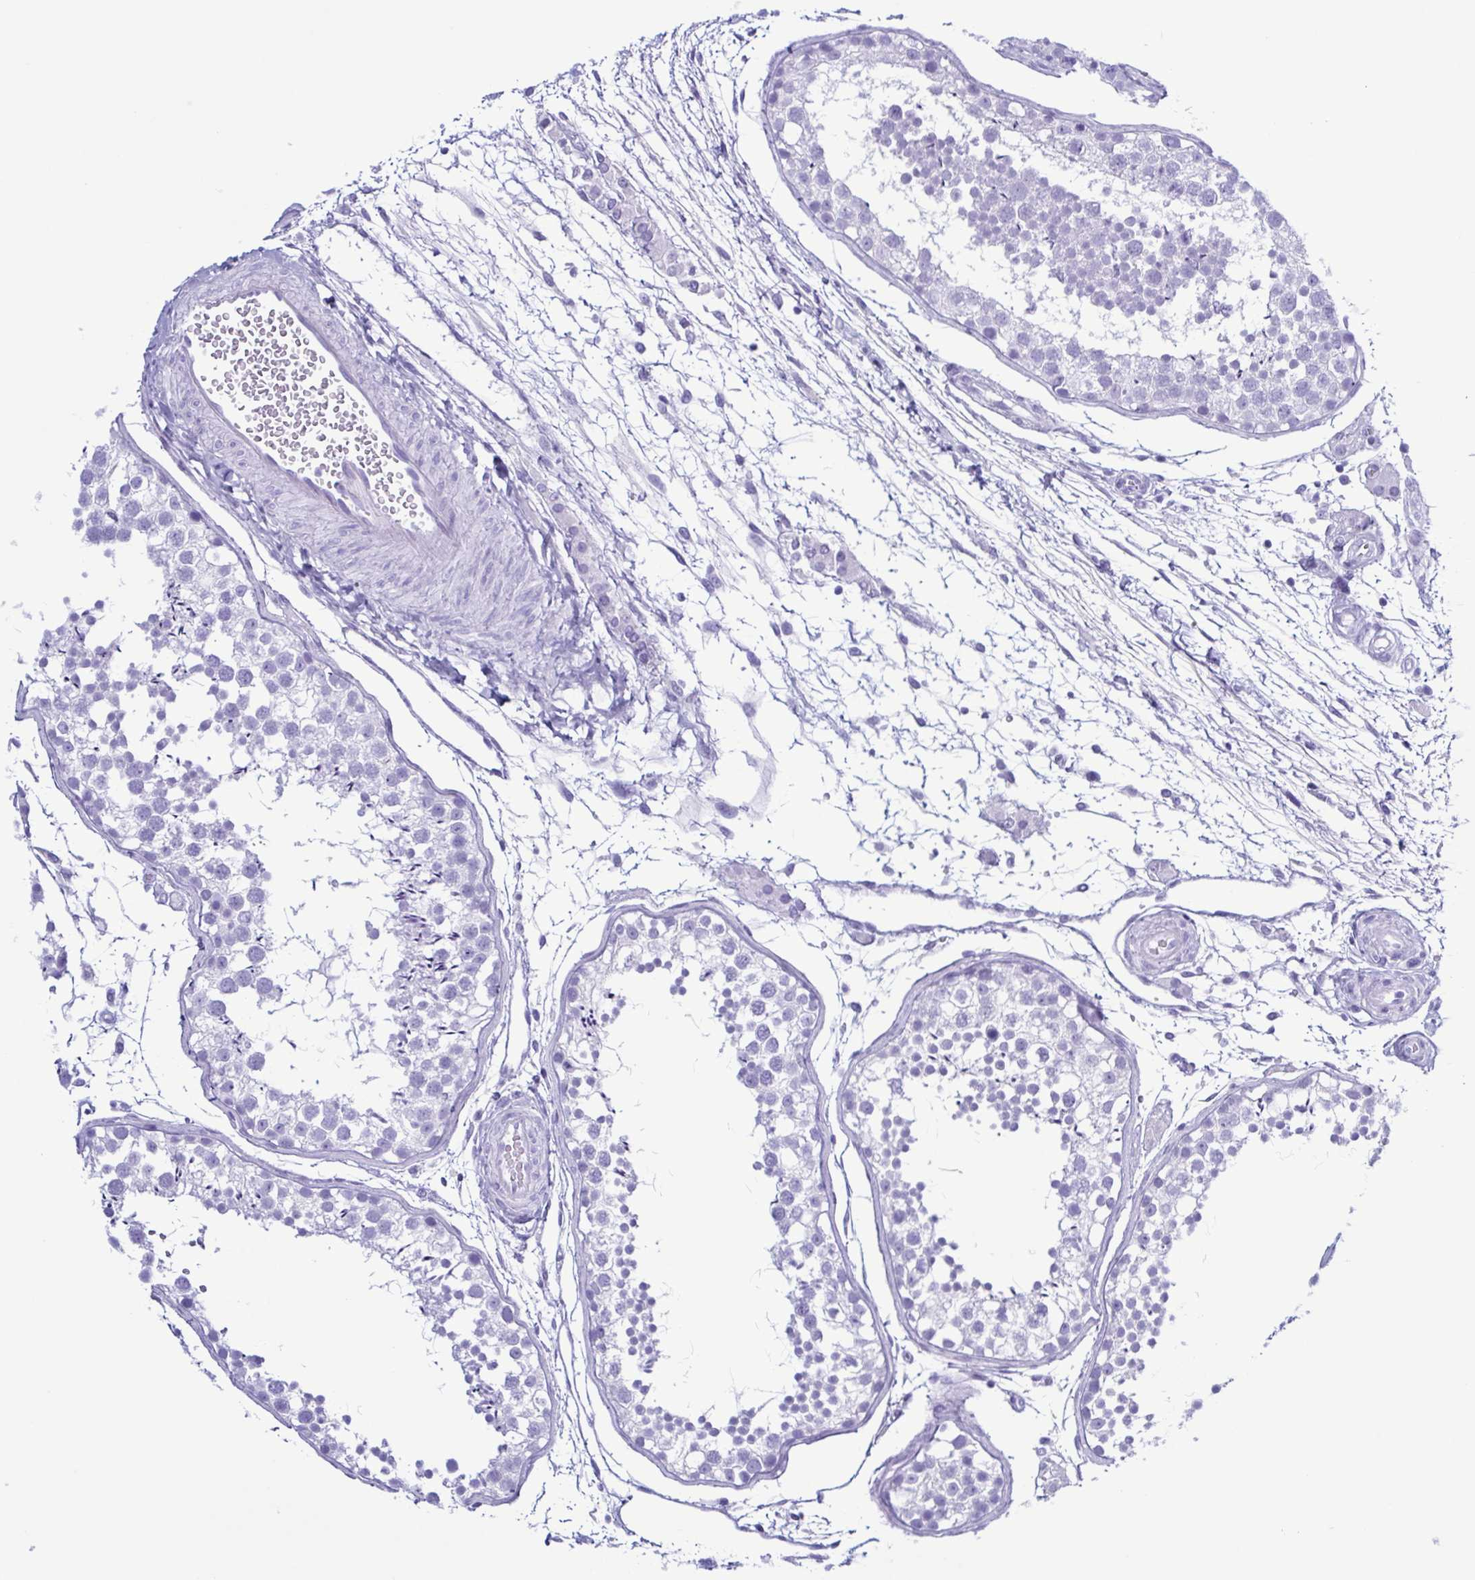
{"staining": {"intensity": "negative", "quantity": "none", "location": "none"}, "tissue": "testis", "cell_type": "Cells in seminiferous ducts", "image_type": "normal", "snomed": [{"axis": "morphology", "description": "Normal tissue, NOS"}, {"axis": "morphology", "description": "Seminoma, NOS"}, {"axis": "topography", "description": "Testis"}], "caption": "DAB immunohistochemical staining of normal human testis exhibits no significant expression in cells in seminiferous ducts.", "gene": "LTF", "patient": {"sex": "male", "age": 29}}